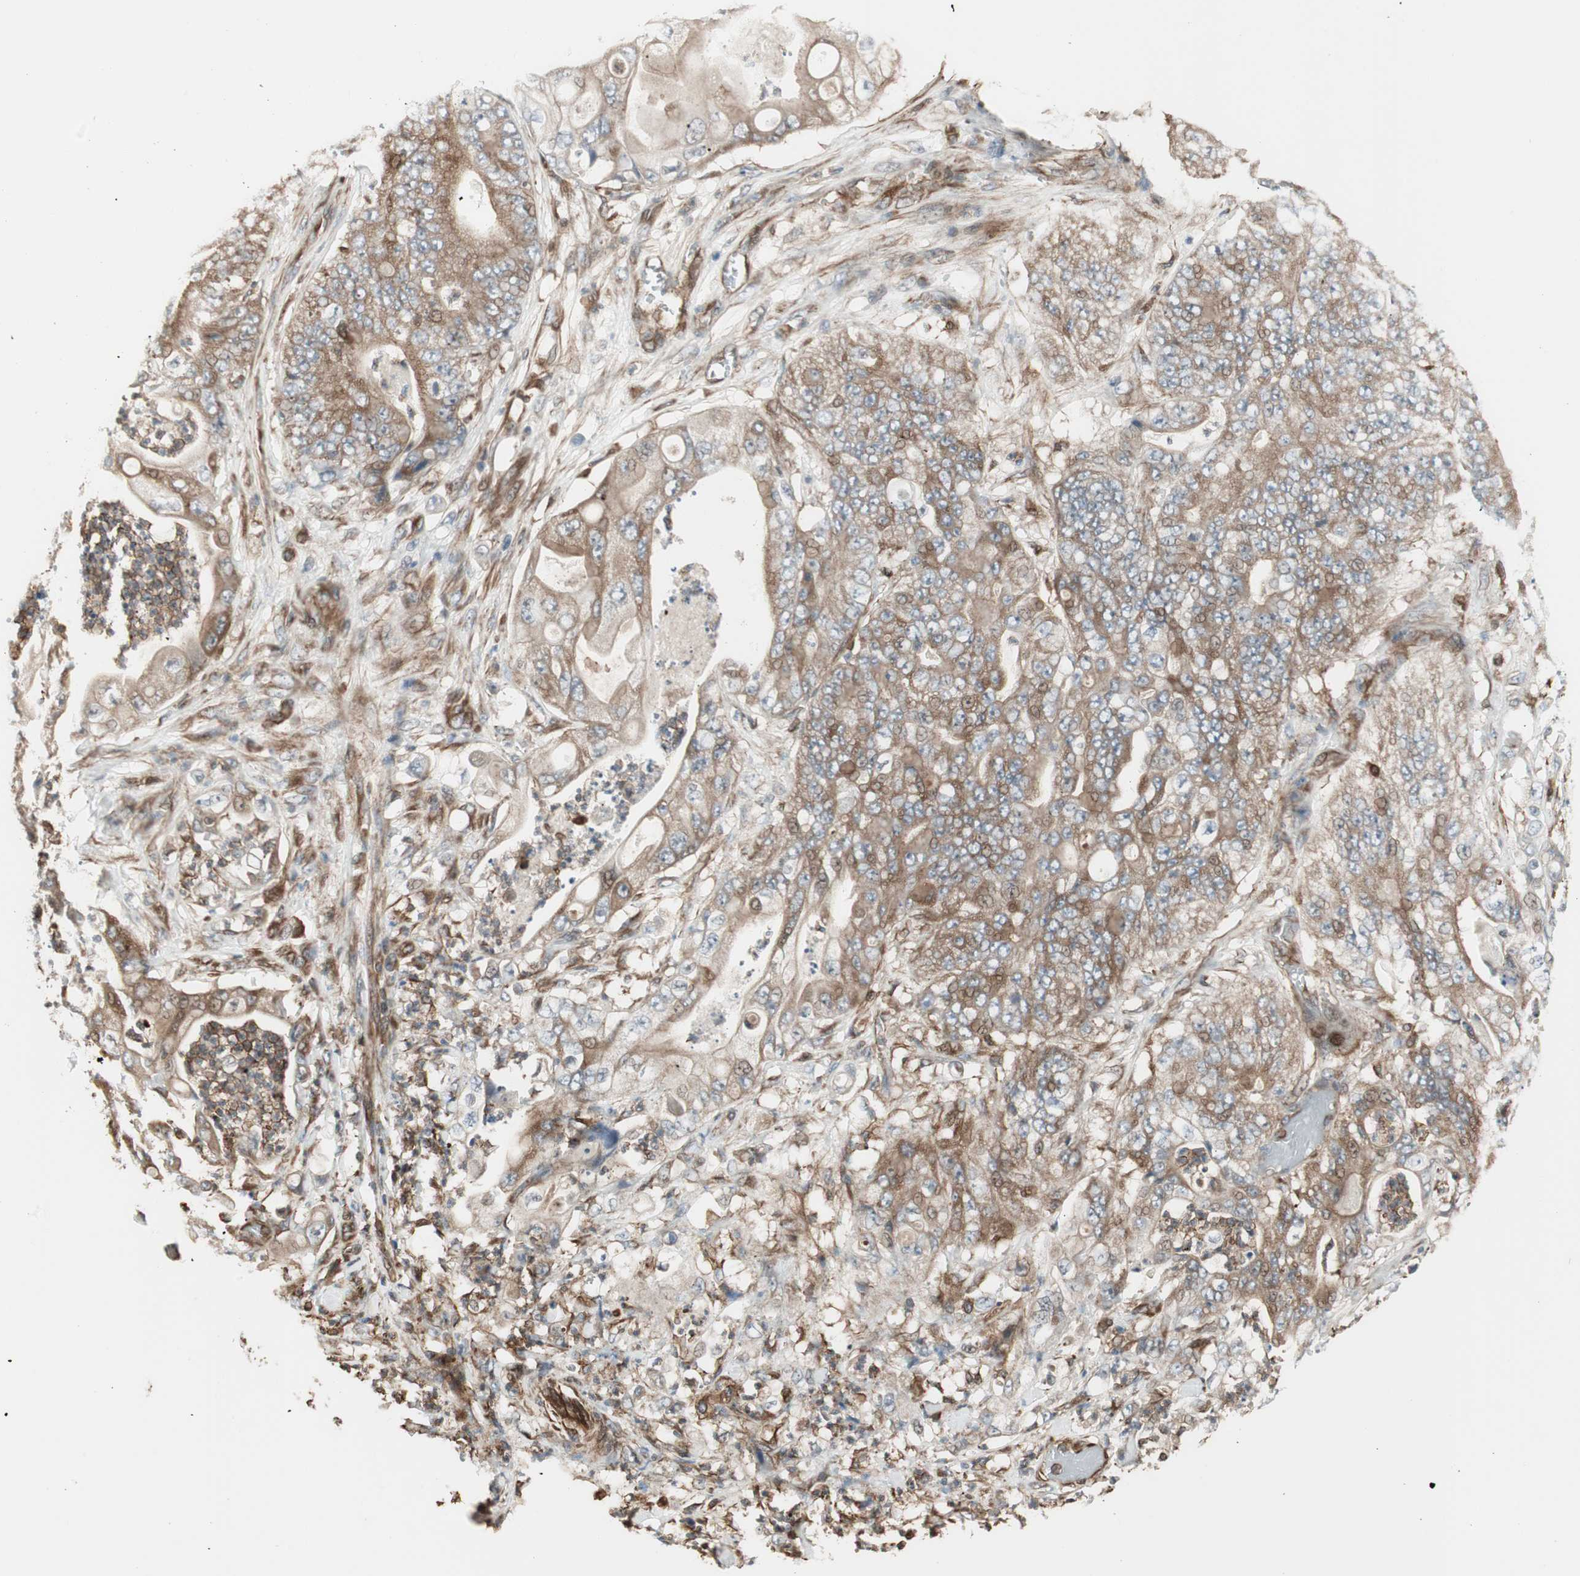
{"staining": {"intensity": "moderate", "quantity": ">75%", "location": "cytoplasmic/membranous"}, "tissue": "stomach cancer", "cell_type": "Tumor cells", "image_type": "cancer", "snomed": [{"axis": "morphology", "description": "Adenocarcinoma, NOS"}, {"axis": "topography", "description": "Stomach"}], "caption": "Adenocarcinoma (stomach) was stained to show a protein in brown. There is medium levels of moderate cytoplasmic/membranous staining in about >75% of tumor cells. (brown staining indicates protein expression, while blue staining denotes nuclei).", "gene": "MAD2L2", "patient": {"sex": "female", "age": 73}}